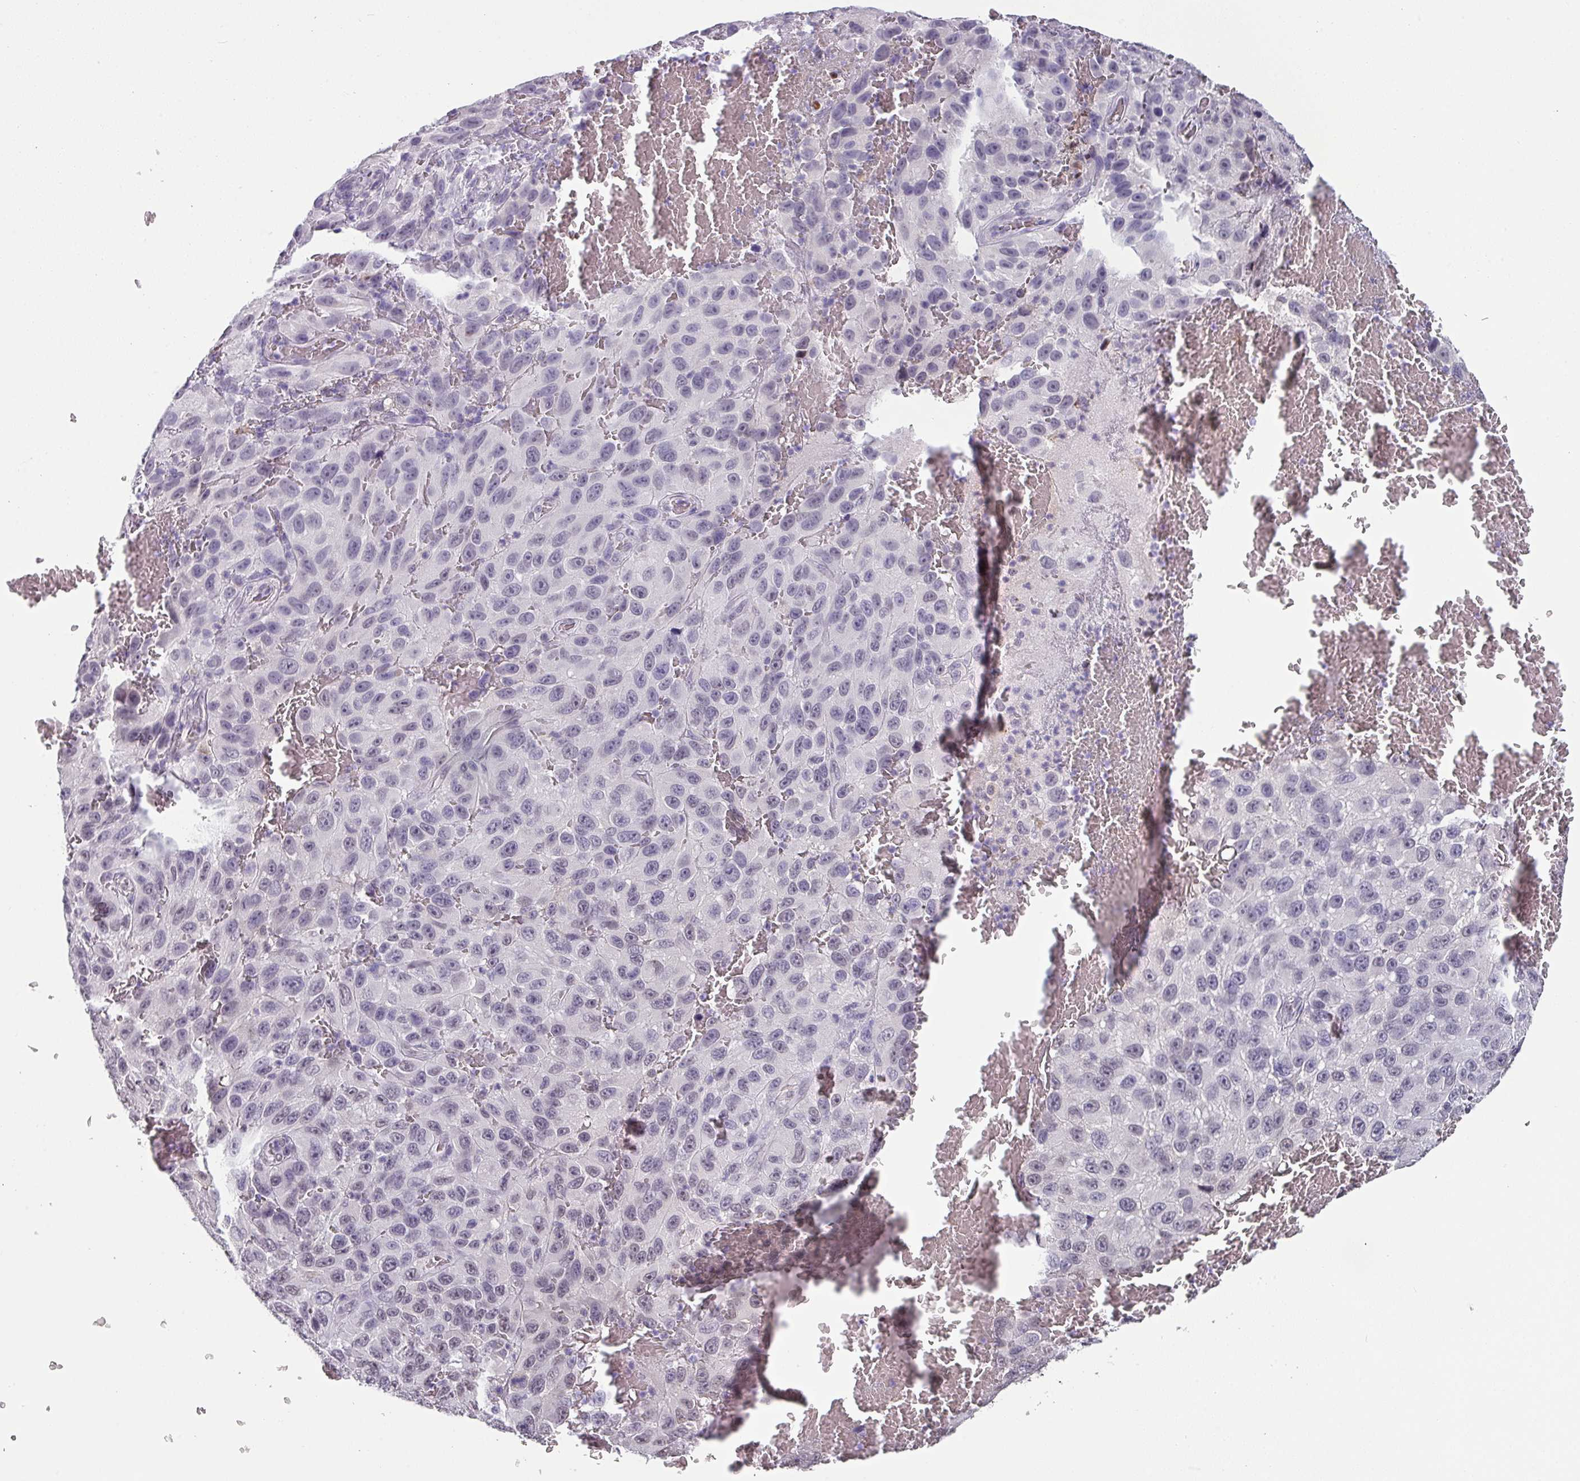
{"staining": {"intensity": "negative", "quantity": "none", "location": "none"}, "tissue": "melanoma", "cell_type": "Tumor cells", "image_type": "cancer", "snomed": [{"axis": "morphology", "description": "Normal tissue, NOS"}, {"axis": "morphology", "description": "Malignant melanoma, NOS"}, {"axis": "topography", "description": "Skin"}], "caption": "Photomicrograph shows no significant protein positivity in tumor cells of malignant melanoma.", "gene": "C1QB", "patient": {"sex": "female", "age": 96}}